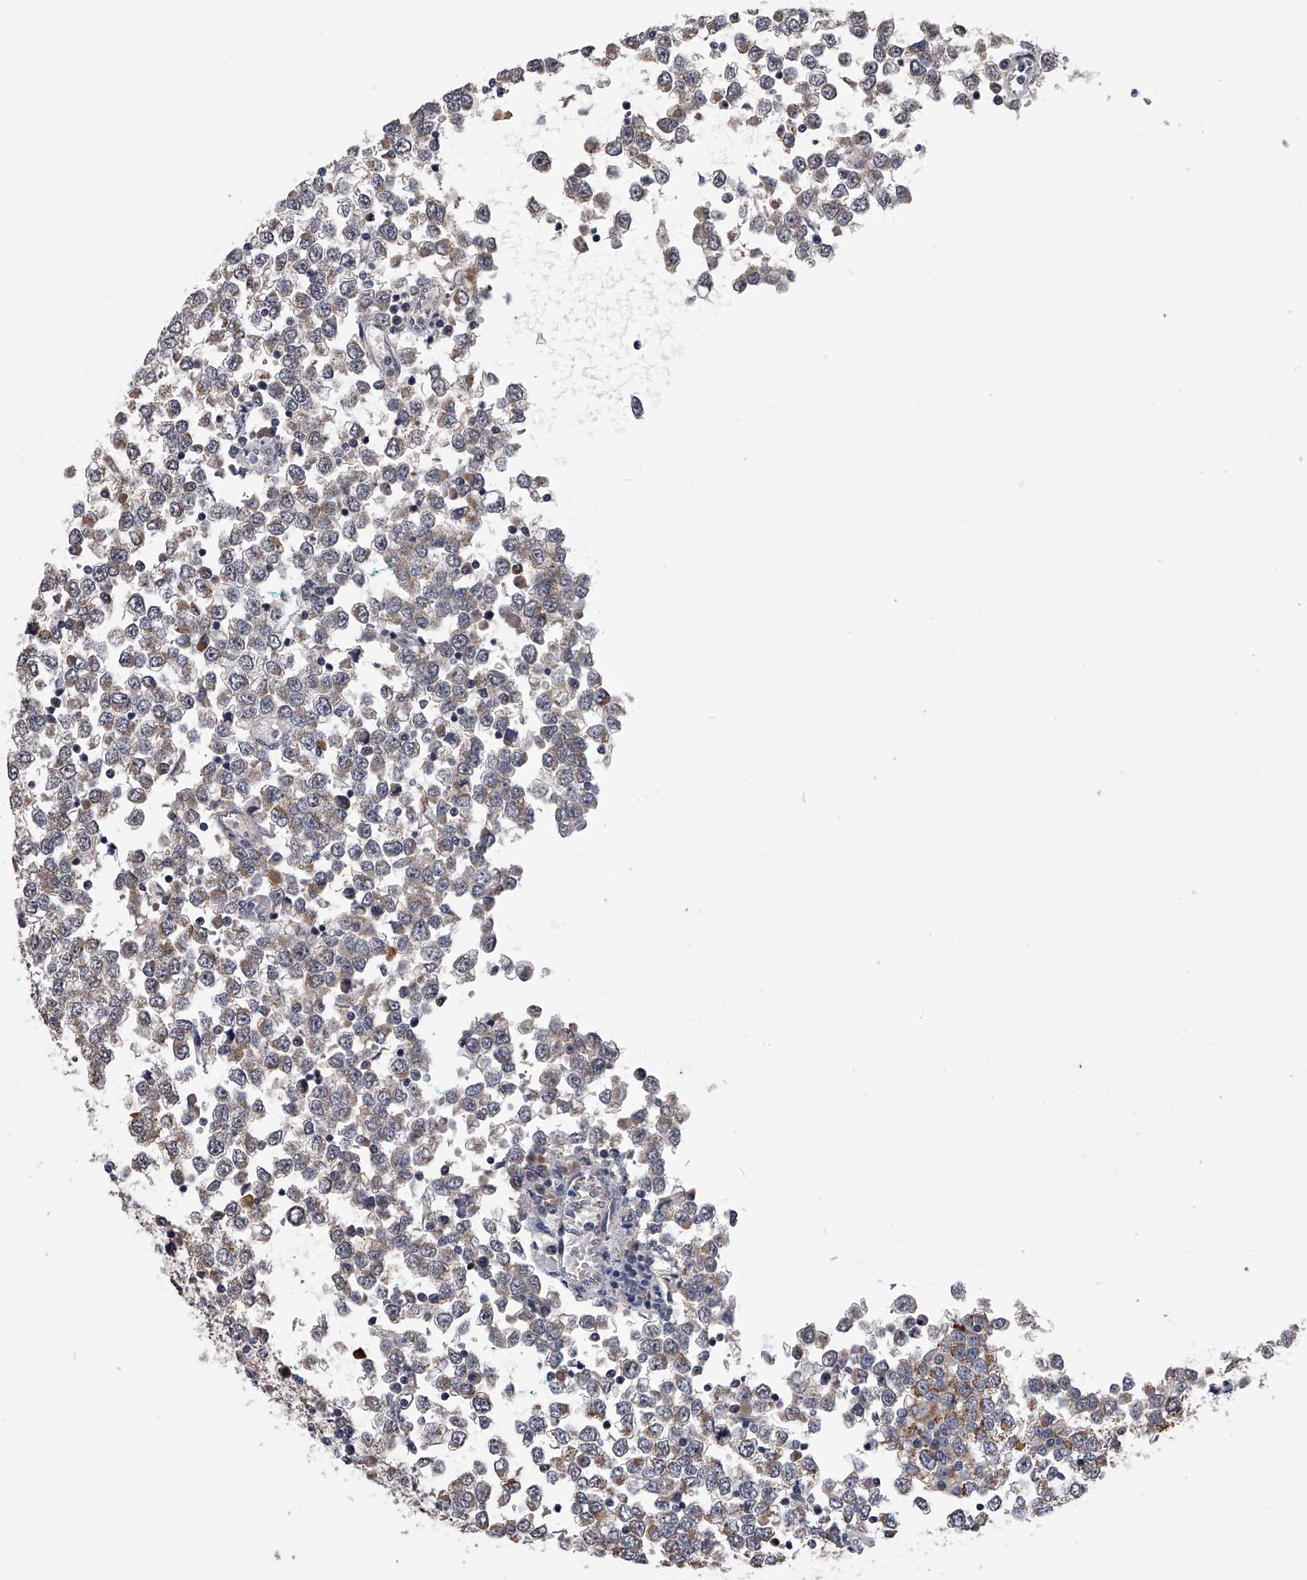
{"staining": {"intensity": "weak", "quantity": ">75%", "location": "cytoplasmic/membranous"}, "tissue": "testis cancer", "cell_type": "Tumor cells", "image_type": "cancer", "snomed": [{"axis": "morphology", "description": "Seminoma, NOS"}, {"axis": "topography", "description": "Testis"}], "caption": "A brown stain highlights weak cytoplasmic/membranous positivity of a protein in seminoma (testis) tumor cells.", "gene": "OAT", "patient": {"sex": "male", "age": 65}}